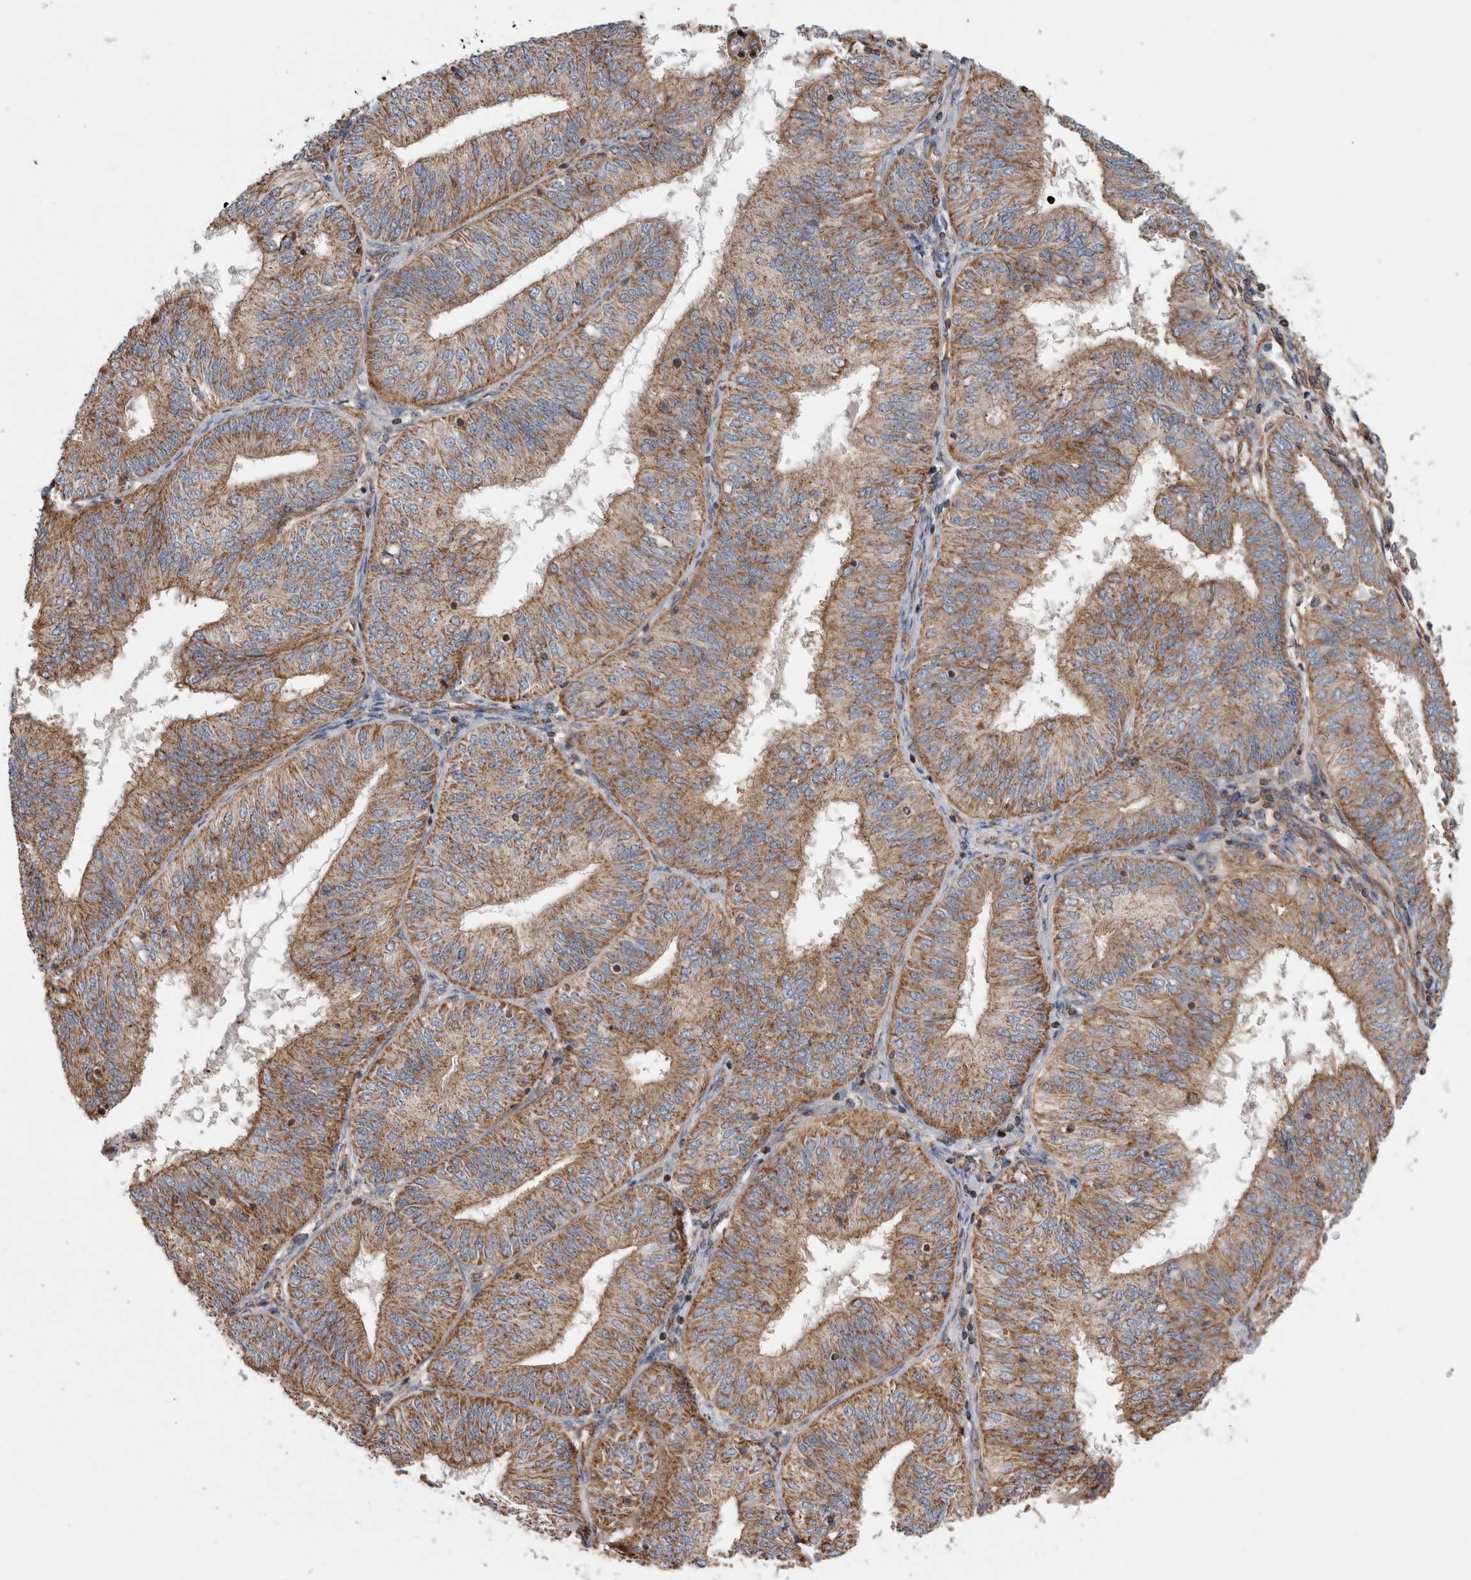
{"staining": {"intensity": "moderate", "quantity": ">75%", "location": "cytoplasmic/membranous"}, "tissue": "endometrial cancer", "cell_type": "Tumor cells", "image_type": "cancer", "snomed": [{"axis": "morphology", "description": "Adenocarcinoma, NOS"}, {"axis": "topography", "description": "Endometrium"}], "caption": "Immunohistochemistry (IHC) image of neoplastic tissue: endometrial cancer (adenocarcinoma) stained using immunohistochemistry reveals medium levels of moderate protein expression localized specifically in the cytoplasmic/membranous of tumor cells, appearing as a cytoplasmic/membranous brown color.", "gene": "SFXN2", "patient": {"sex": "female", "age": 58}}